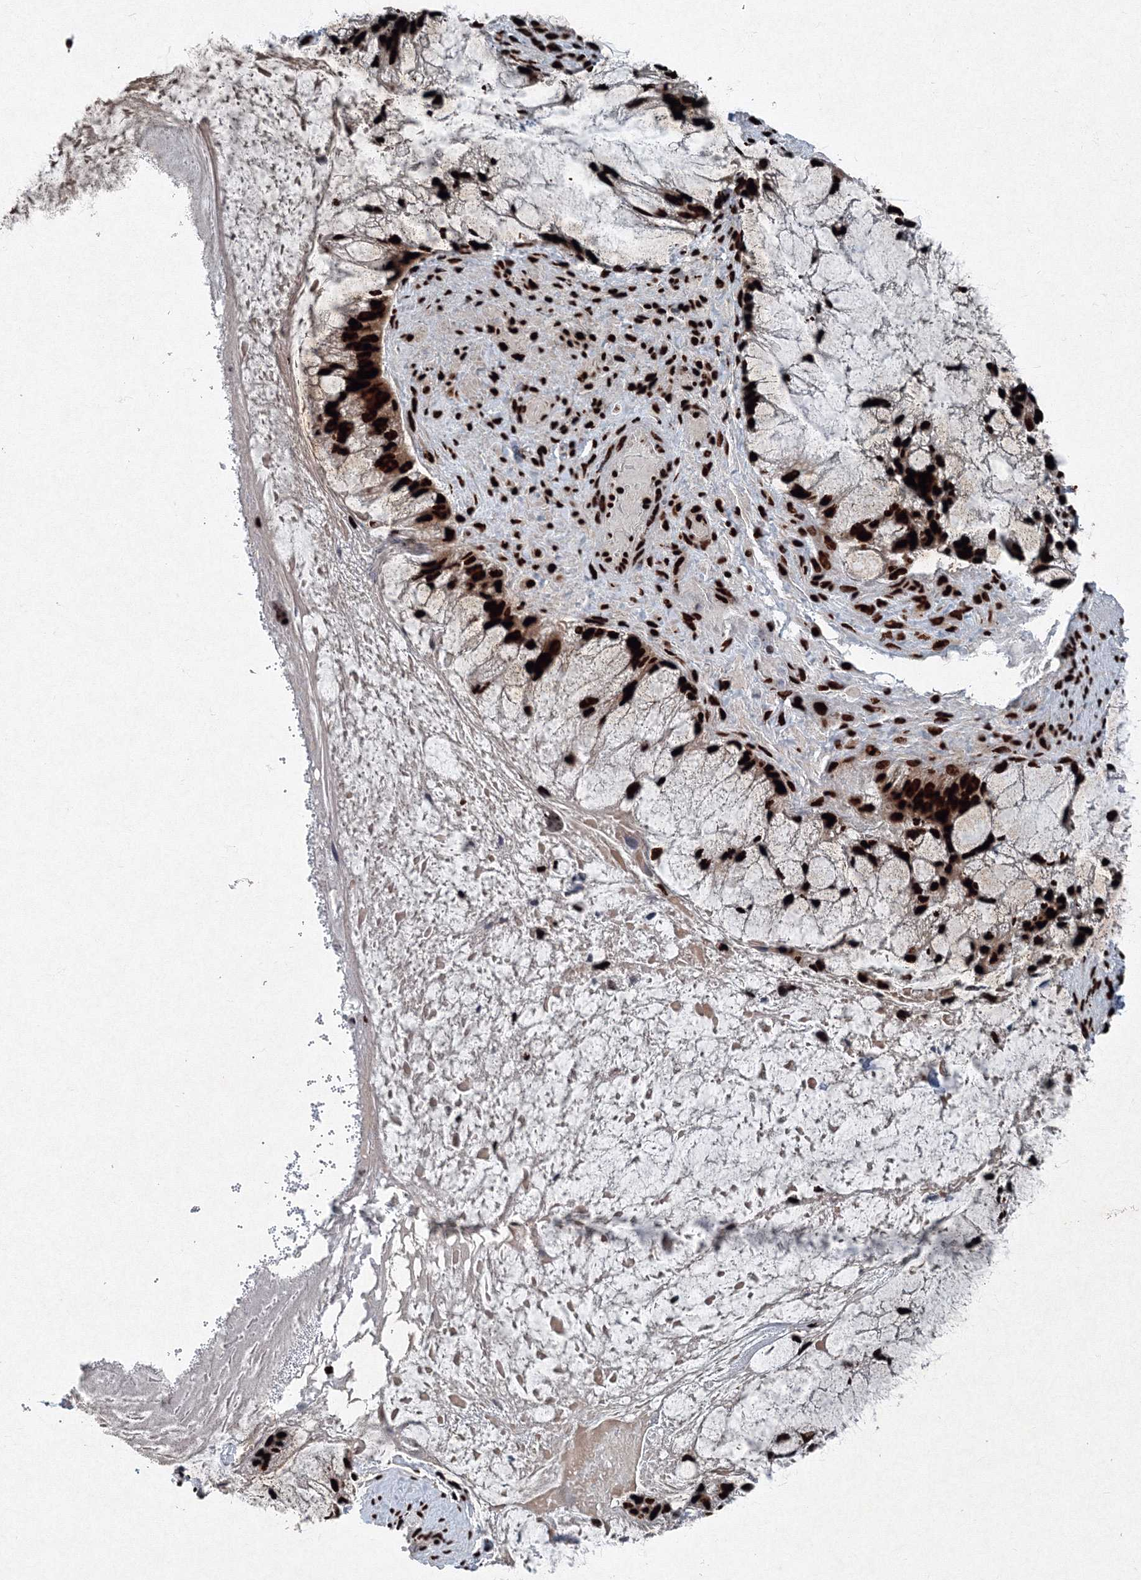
{"staining": {"intensity": "strong", "quantity": ">75%", "location": "nuclear"}, "tissue": "ovarian cancer", "cell_type": "Tumor cells", "image_type": "cancer", "snomed": [{"axis": "morphology", "description": "Cystadenocarcinoma, mucinous, NOS"}, {"axis": "topography", "description": "Ovary"}], "caption": "Human ovarian cancer stained for a protein (brown) reveals strong nuclear positive staining in about >75% of tumor cells.", "gene": "SNRPC", "patient": {"sex": "female", "age": 37}}